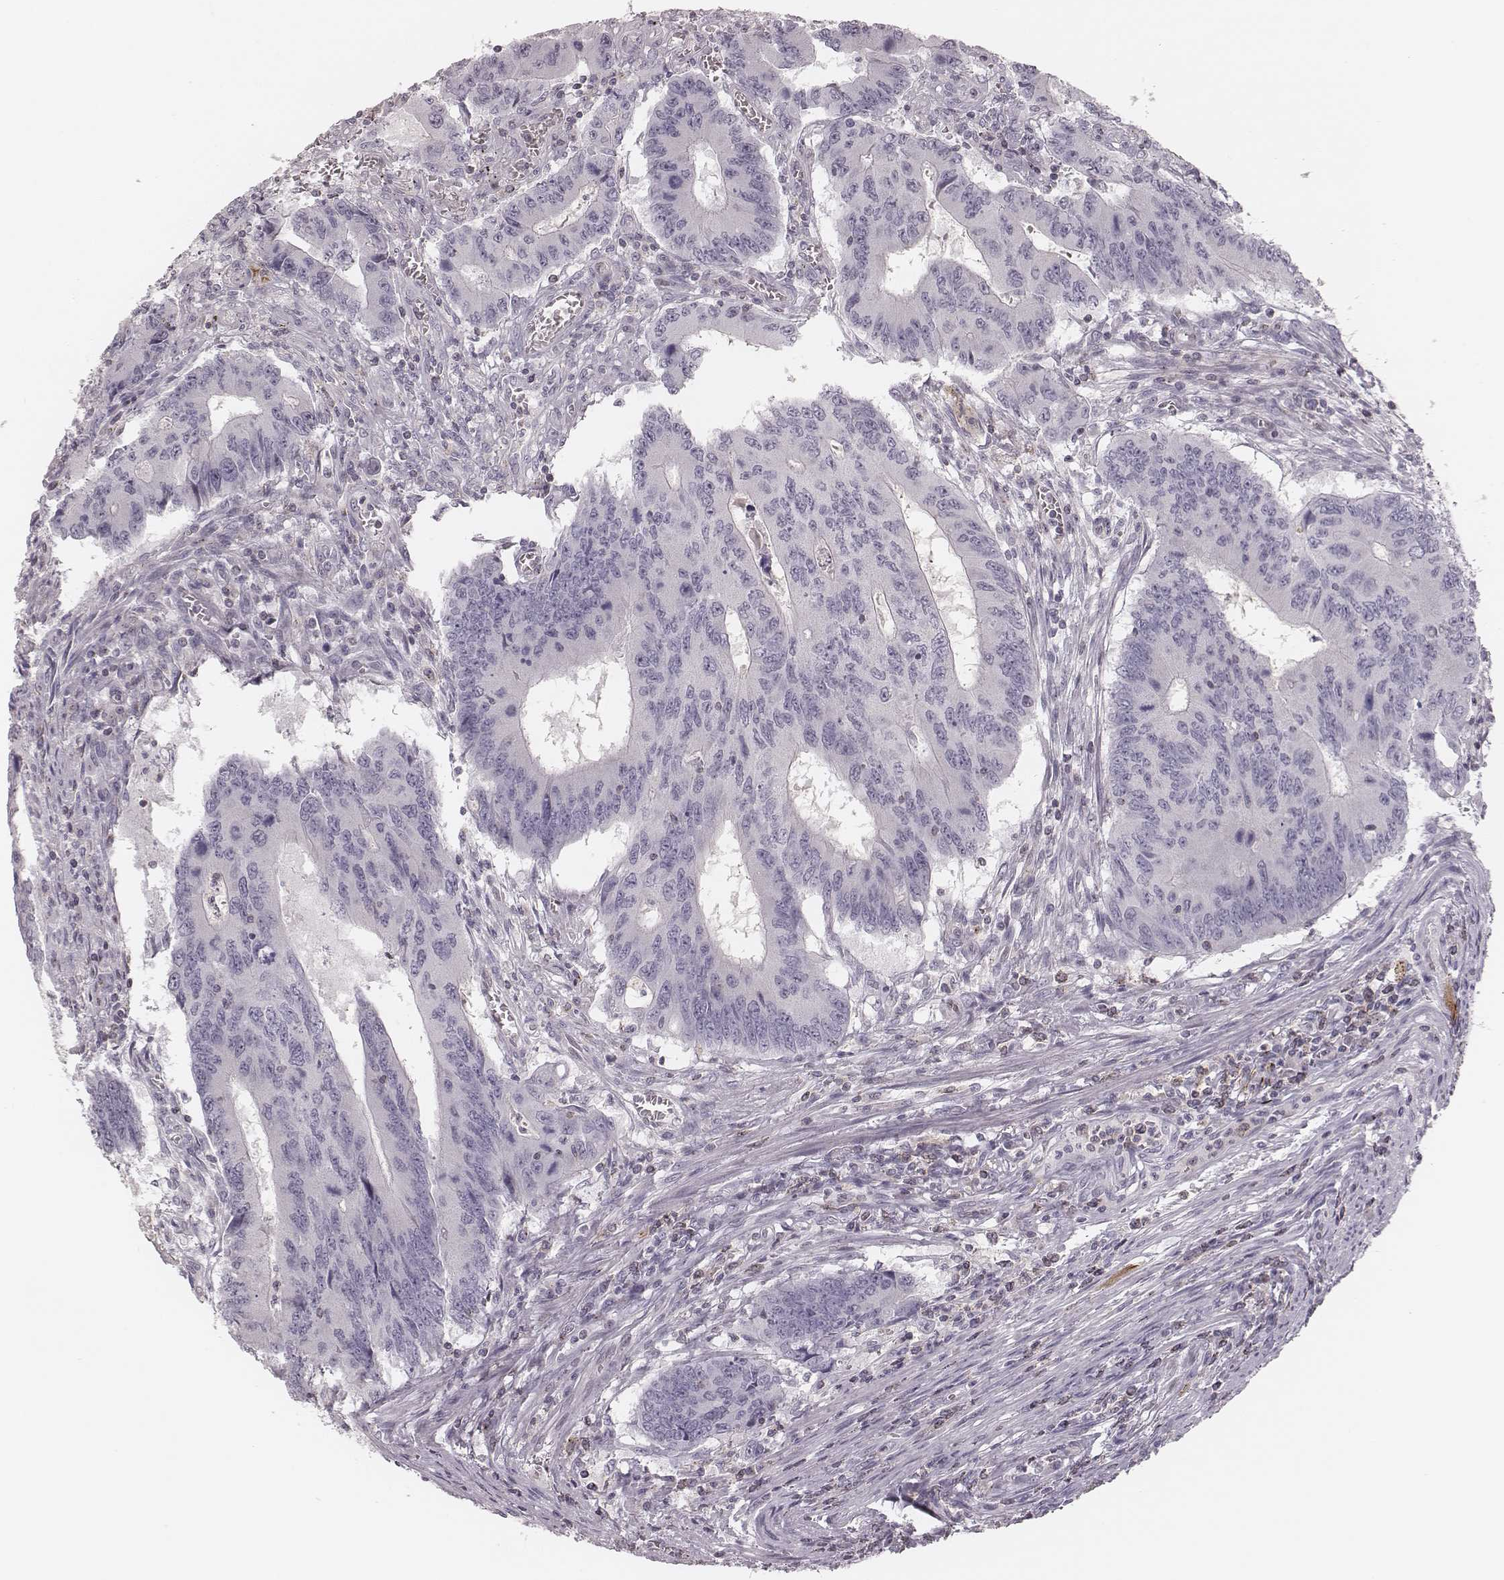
{"staining": {"intensity": "negative", "quantity": "none", "location": "none"}, "tissue": "colorectal cancer", "cell_type": "Tumor cells", "image_type": "cancer", "snomed": [{"axis": "morphology", "description": "Adenocarcinoma, NOS"}, {"axis": "topography", "description": "Colon"}], "caption": "Micrograph shows no significant protein positivity in tumor cells of colorectal cancer (adenocarcinoma).", "gene": "MSX1", "patient": {"sex": "male", "age": 53}}